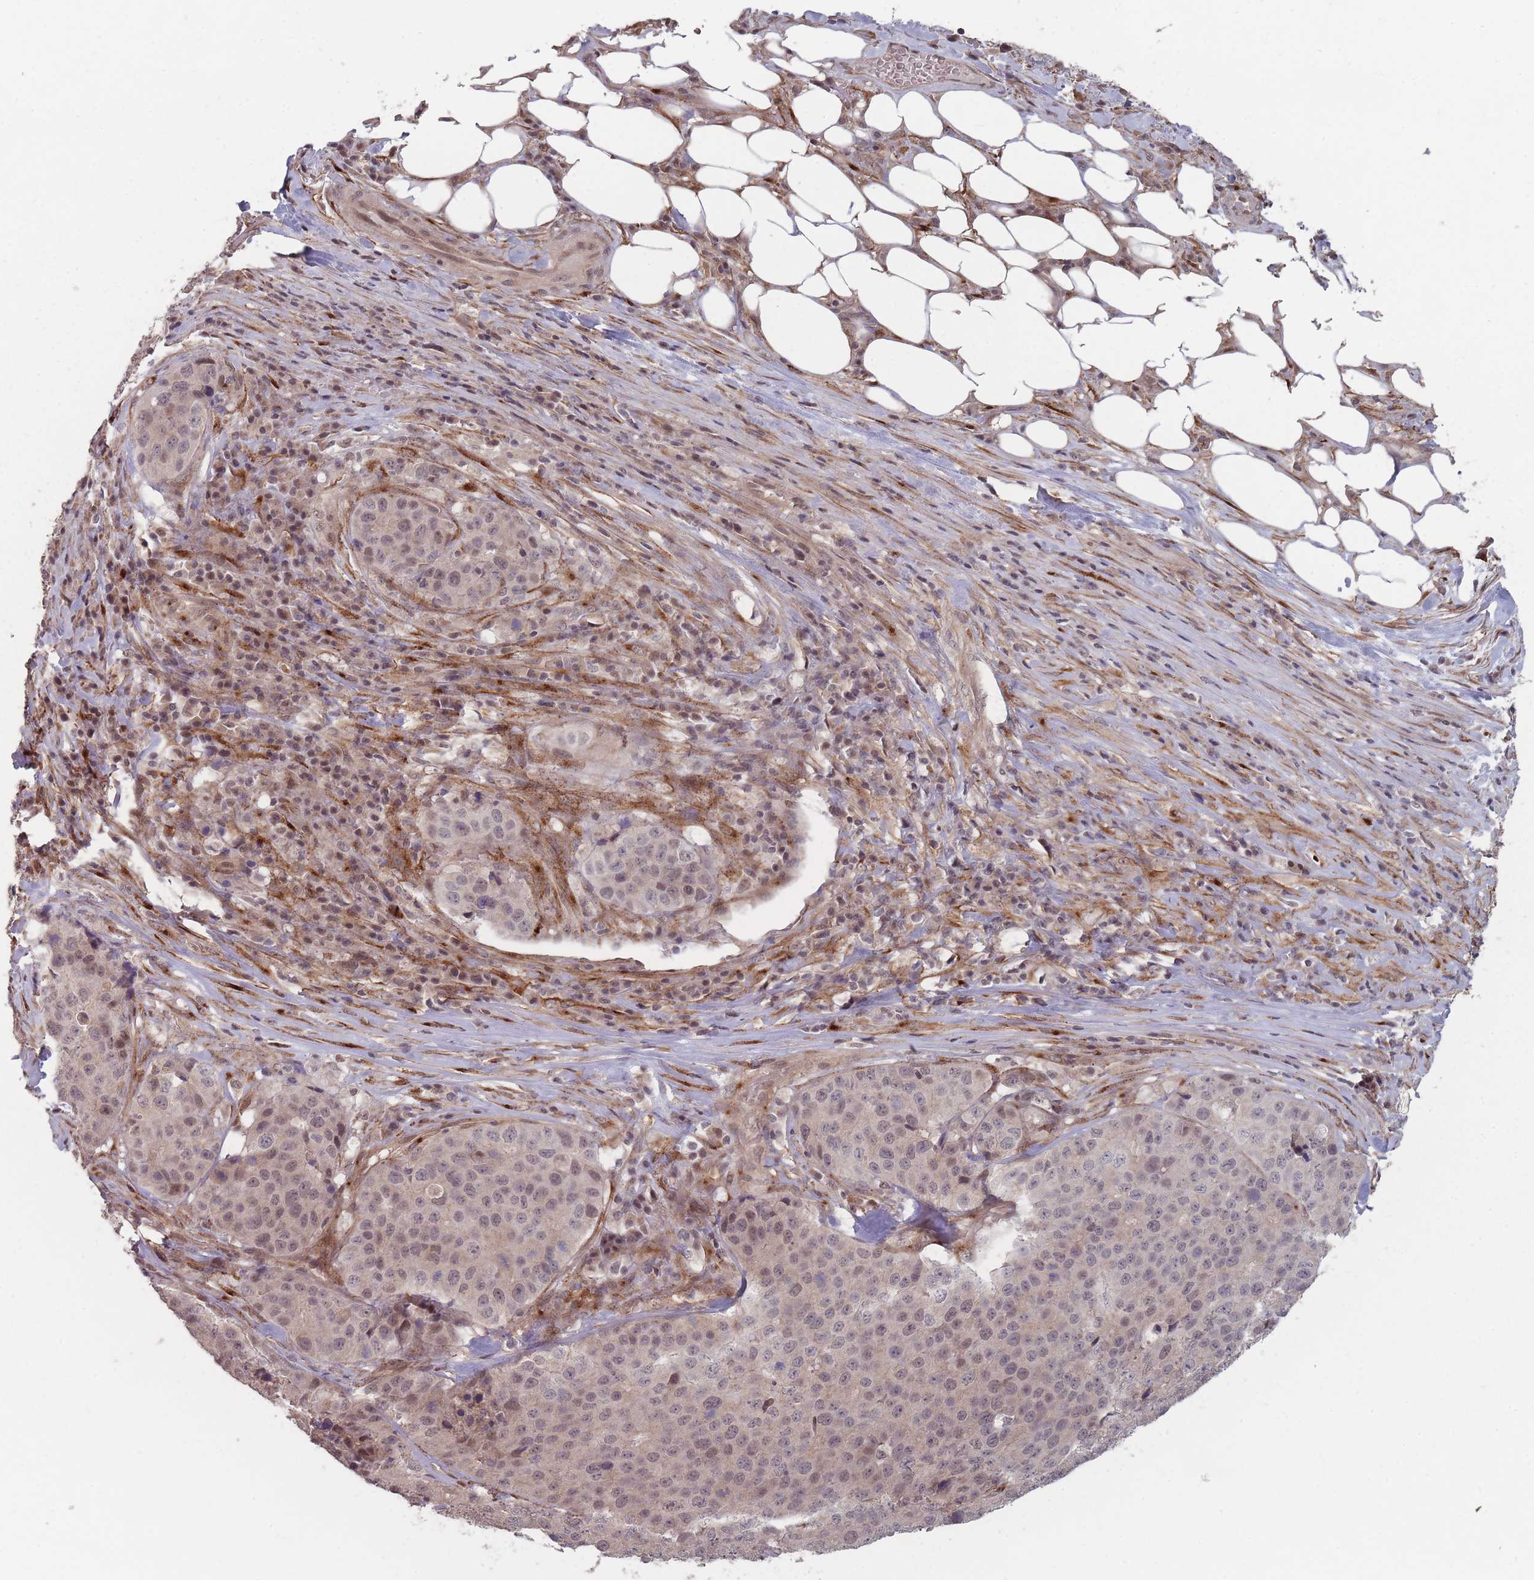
{"staining": {"intensity": "weak", "quantity": "25%-75%", "location": "nuclear"}, "tissue": "stomach cancer", "cell_type": "Tumor cells", "image_type": "cancer", "snomed": [{"axis": "morphology", "description": "Adenocarcinoma, NOS"}, {"axis": "topography", "description": "Stomach"}], "caption": "An immunohistochemistry (IHC) image of tumor tissue is shown. Protein staining in brown labels weak nuclear positivity in stomach cancer (adenocarcinoma) within tumor cells. The staining is performed using DAB (3,3'-diaminobenzidine) brown chromogen to label protein expression. The nuclei are counter-stained blue using hematoxylin.", "gene": "CNTRL", "patient": {"sex": "male", "age": 71}}